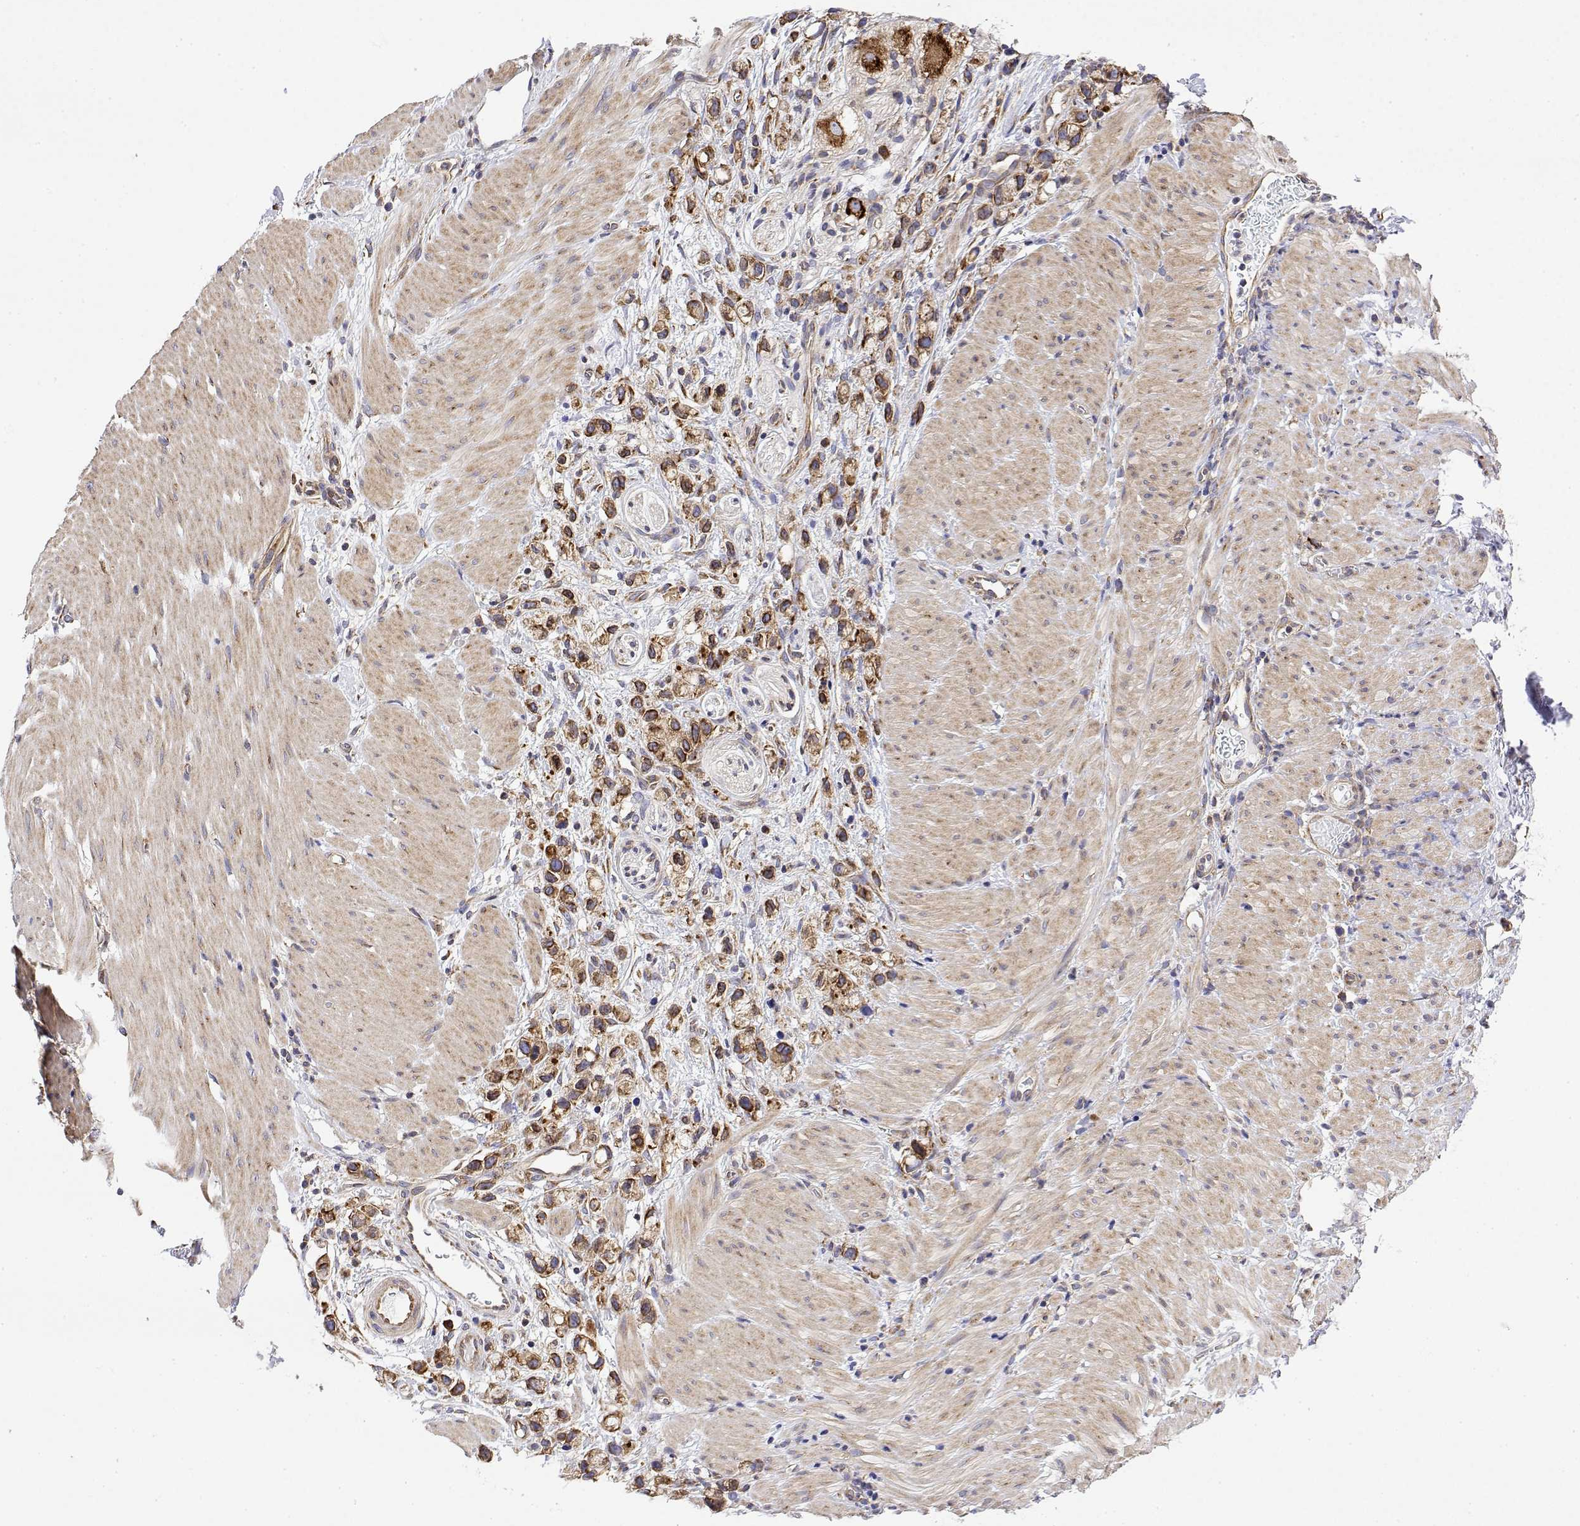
{"staining": {"intensity": "moderate", "quantity": ">75%", "location": "cytoplasmic/membranous"}, "tissue": "stomach cancer", "cell_type": "Tumor cells", "image_type": "cancer", "snomed": [{"axis": "morphology", "description": "Adenocarcinoma, NOS"}, {"axis": "topography", "description": "Stomach"}], "caption": "High-magnification brightfield microscopy of adenocarcinoma (stomach) stained with DAB (3,3'-diaminobenzidine) (brown) and counterstained with hematoxylin (blue). tumor cells exhibit moderate cytoplasmic/membranous positivity is seen in about>75% of cells. Nuclei are stained in blue.", "gene": "EEF1G", "patient": {"sex": "female", "age": 59}}